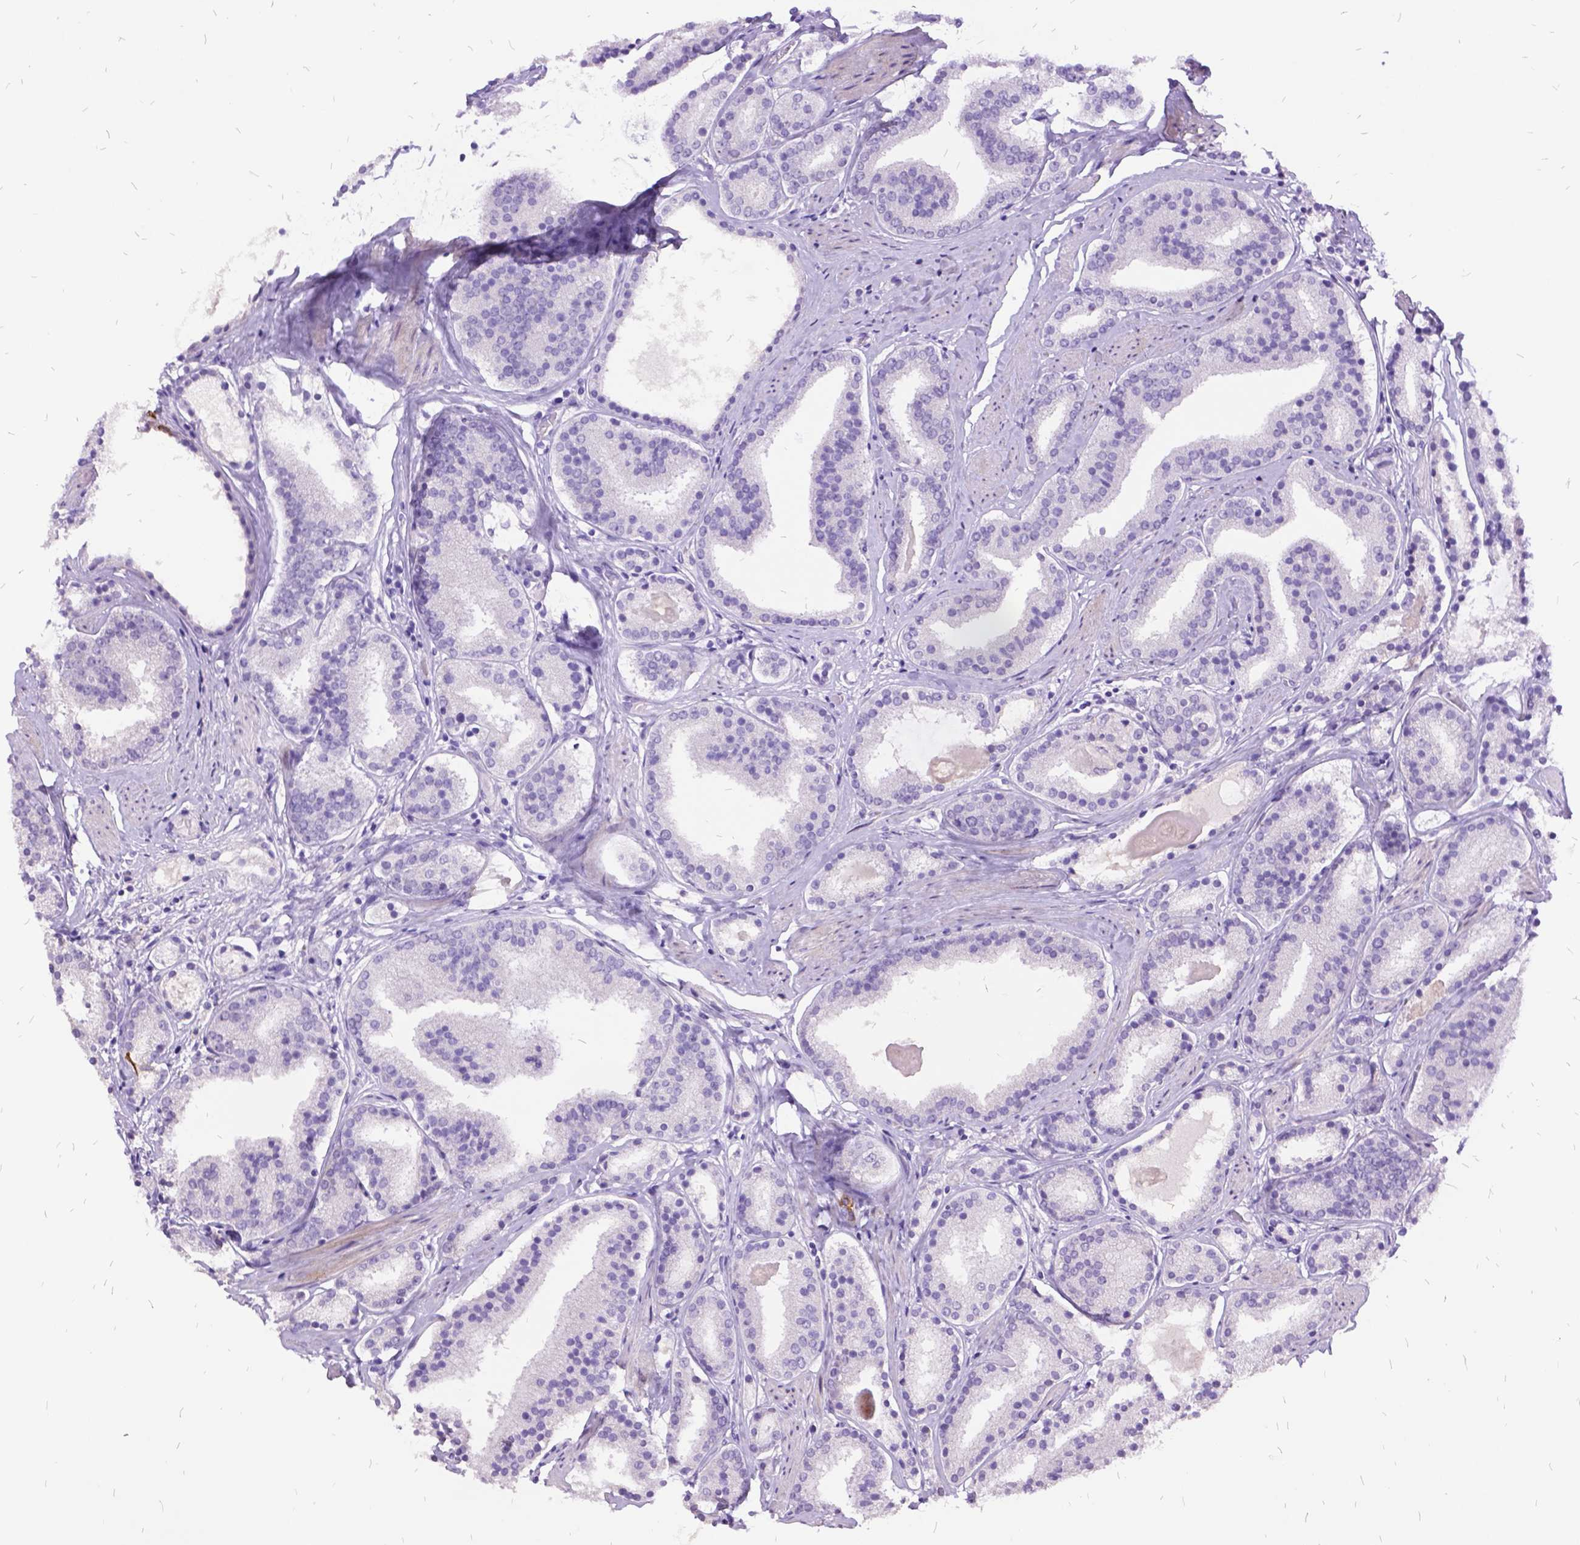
{"staining": {"intensity": "negative", "quantity": "none", "location": "none"}, "tissue": "prostate cancer", "cell_type": "Tumor cells", "image_type": "cancer", "snomed": [{"axis": "morphology", "description": "Adenocarcinoma, High grade"}, {"axis": "topography", "description": "Prostate"}], "caption": "Immunohistochemical staining of human high-grade adenocarcinoma (prostate) shows no significant positivity in tumor cells.", "gene": "ITGB6", "patient": {"sex": "male", "age": 63}}